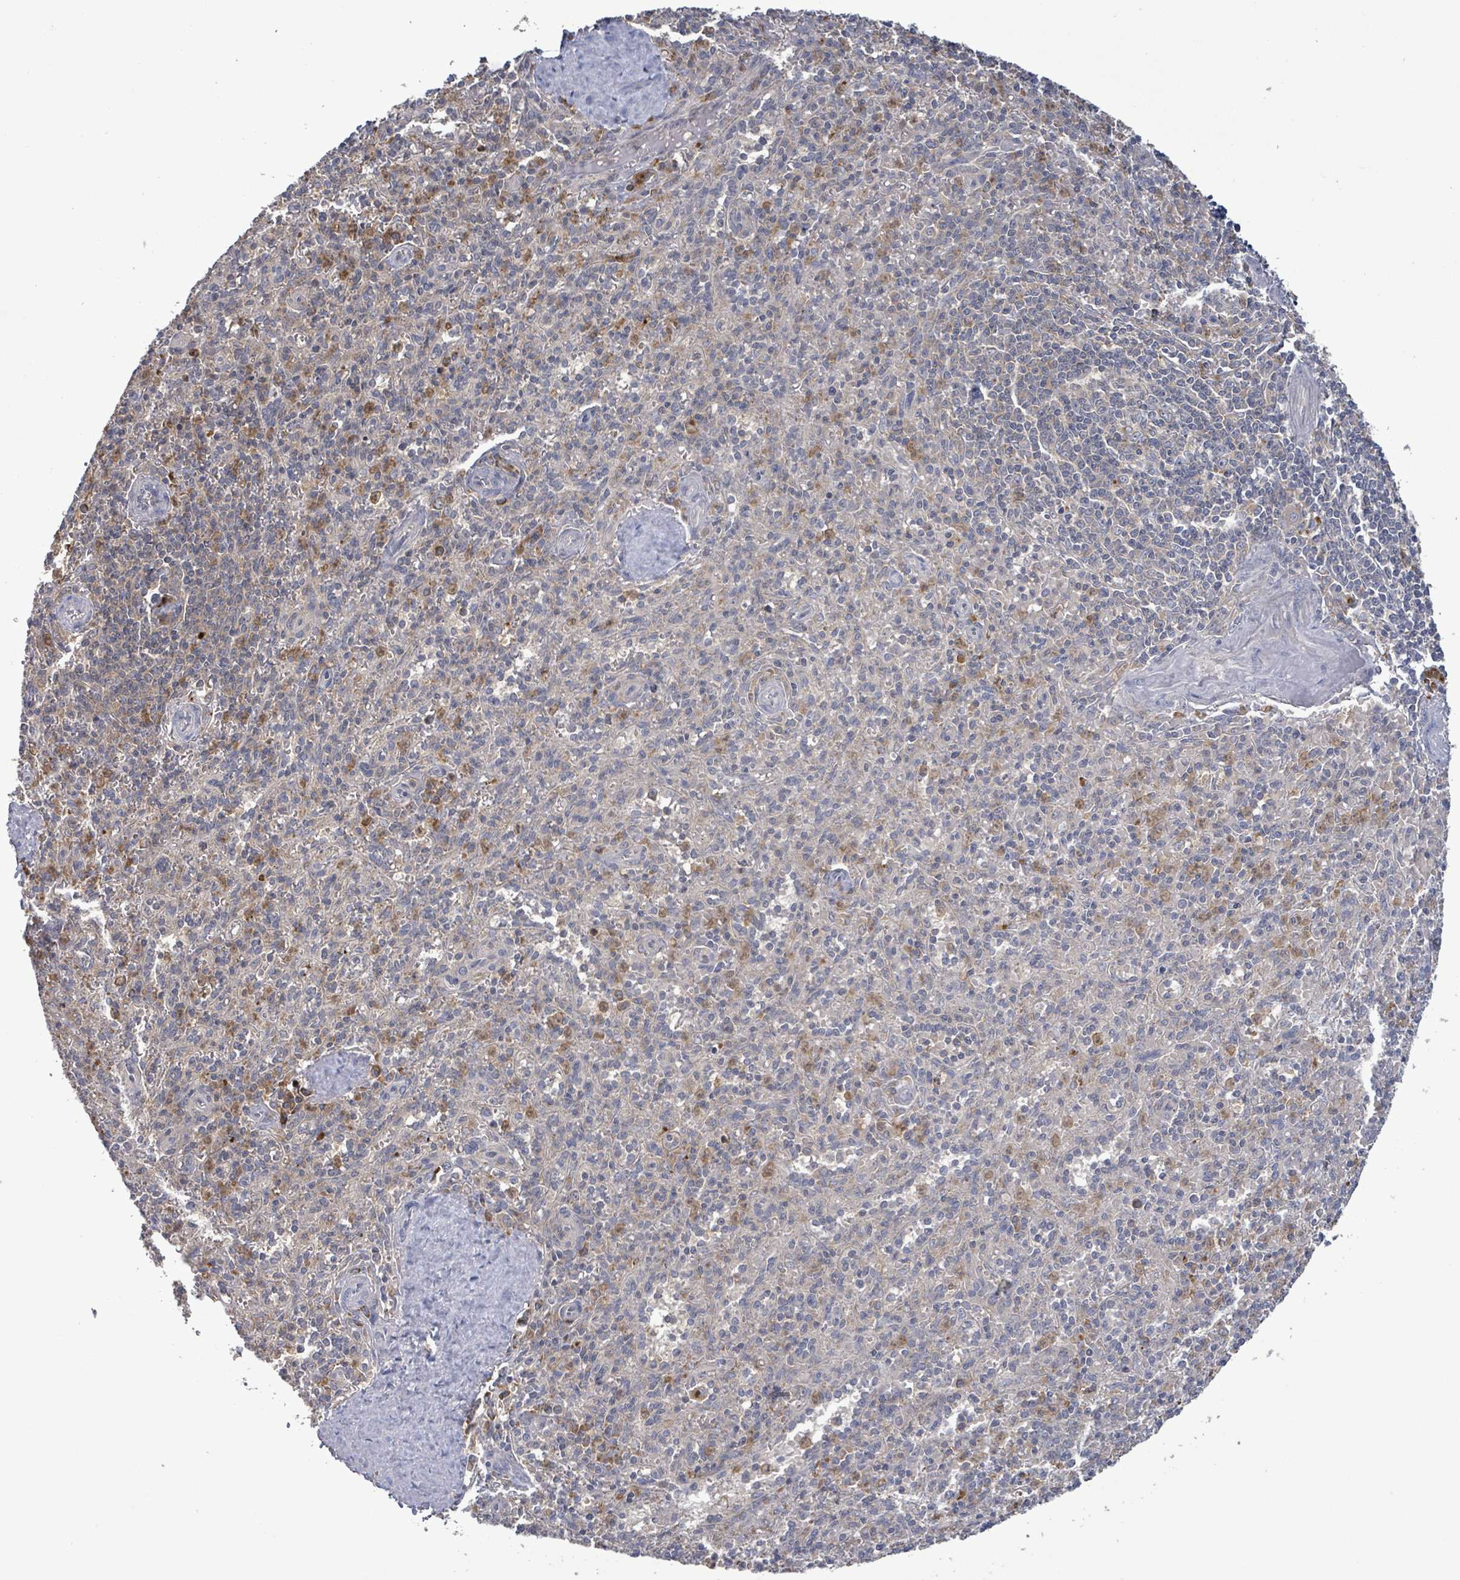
{"staining": {"intensity": "strong", "quantity": "25%-75%", "location": "cytoplasmic/membranous"}, "tissue": "spleen", "cell_type": "Cells in red pulp", "image_type": "normal", "snomed": [{"axis": "morphology", "description": "Normal tissue, NOS"}, {"axis": "topography", "description": "Spleen"}], "caption": "Benign spleen was stained to show a protein in brown. There is high levels of strong cytoplasmic/membranous positivity in approximately 25%-75% of cells in red pulp. The staining is performed using DAB brown chromogen to label protein expression. The nuclei are counter-stained blue using hematoxylin.", "gene": "SERPINE3", "patient": {"sex": "female", "age": 70}}